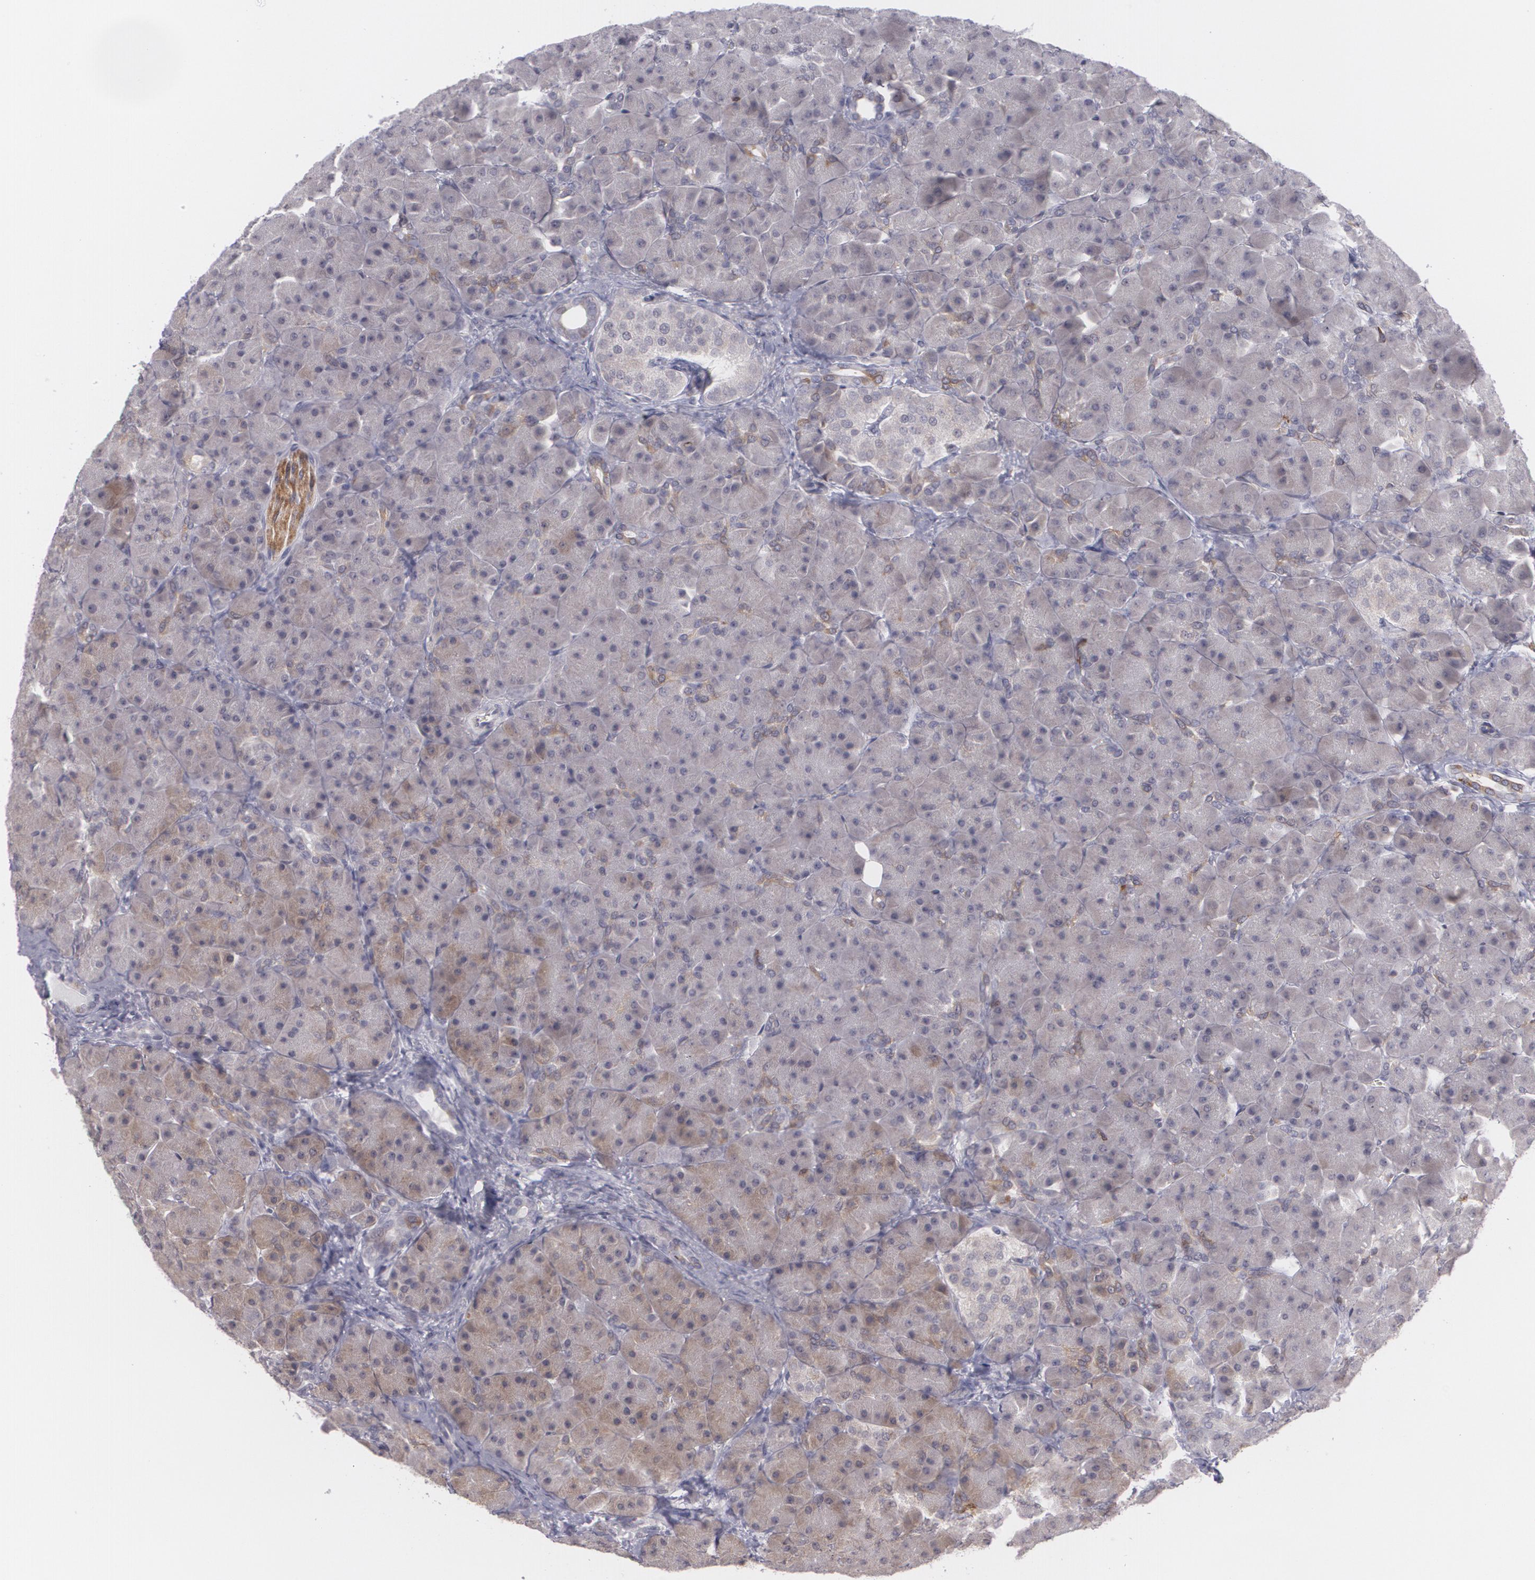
{"staining": {"intensity": "weak", "quantity": ">75%", "location": "cytoplasmic/membranous"}, "tissue": "pancreas", "cell_type": "Exocrine glandular cells", "image_type": "normal", "snomed": [{"axis": "morphology", "description": "Normal tissue, NOS"}, {"axis": "topography", "description": "Pancreas"}], "caption": "Benign pancreas displays weak cytoplasmic/membranous positivity in approximately >75% of exocrine glandular cells (Stains: DAB (3,3'-diaminobenzidine) in brown, nuclei in blue, Microscopy: brightfield microscopy at high magnification)..", "gene": "BIN1", "patient": {"sex": "male", "age": 66}}